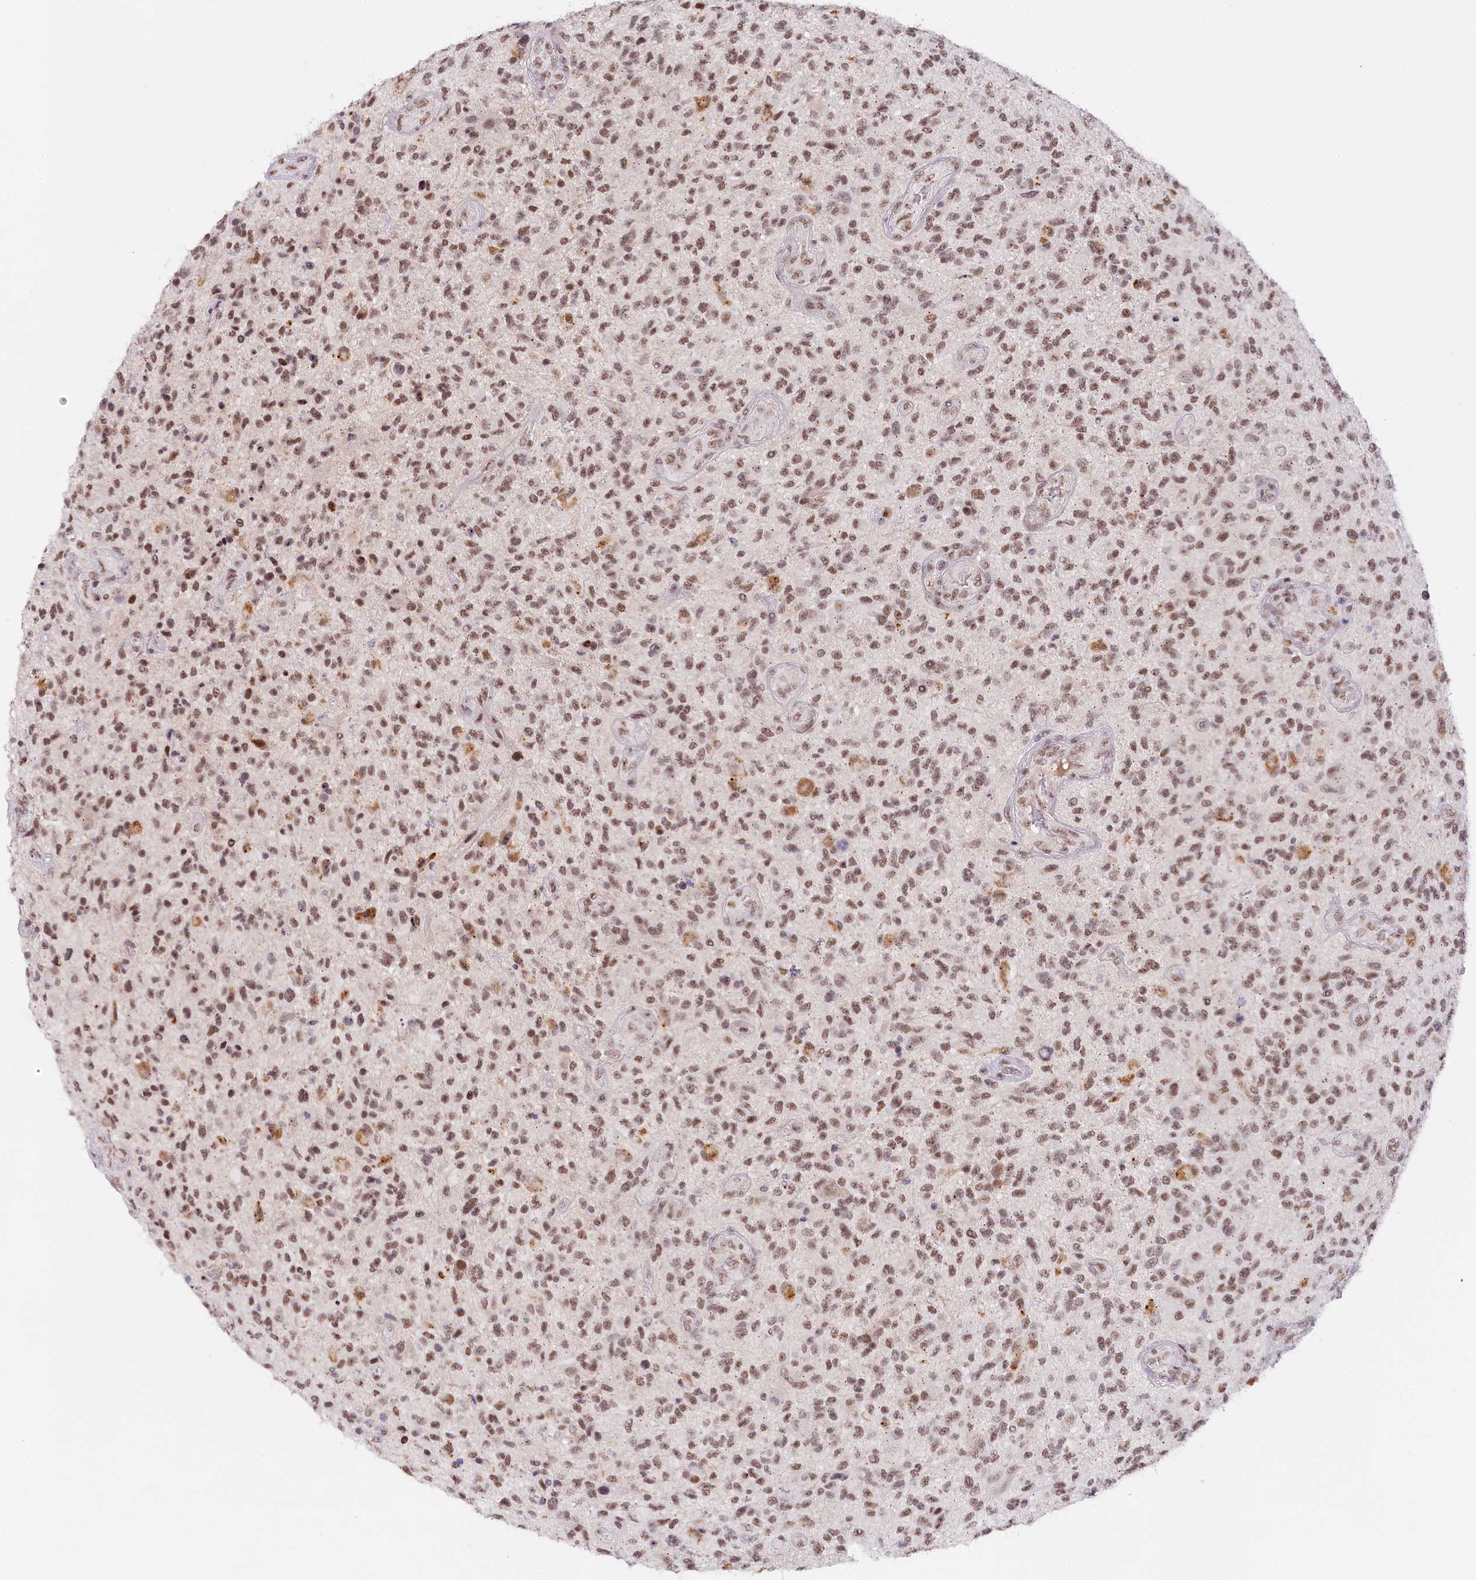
{"staining": {"intensity": "moderate", "quantity": ">75%", "location": "nuclear"}, "tissue": "glioma", "cell_type": "Tumor cells", "image_type": "cancer", "snomed": [{"axis": "morphology", "description": "Glioma, malignant, High grade"}, {"axis": "topography", "description": "Brain"}], "caption": "Malignant glioma (high-grade) stained with DAB immunohistochemistry (IHC) reveals medium levels of moderate nuclear staining in about >75% of tumor cells.", "gene": "SEC31B", "patient": {"sex": "male", "age": 47}}